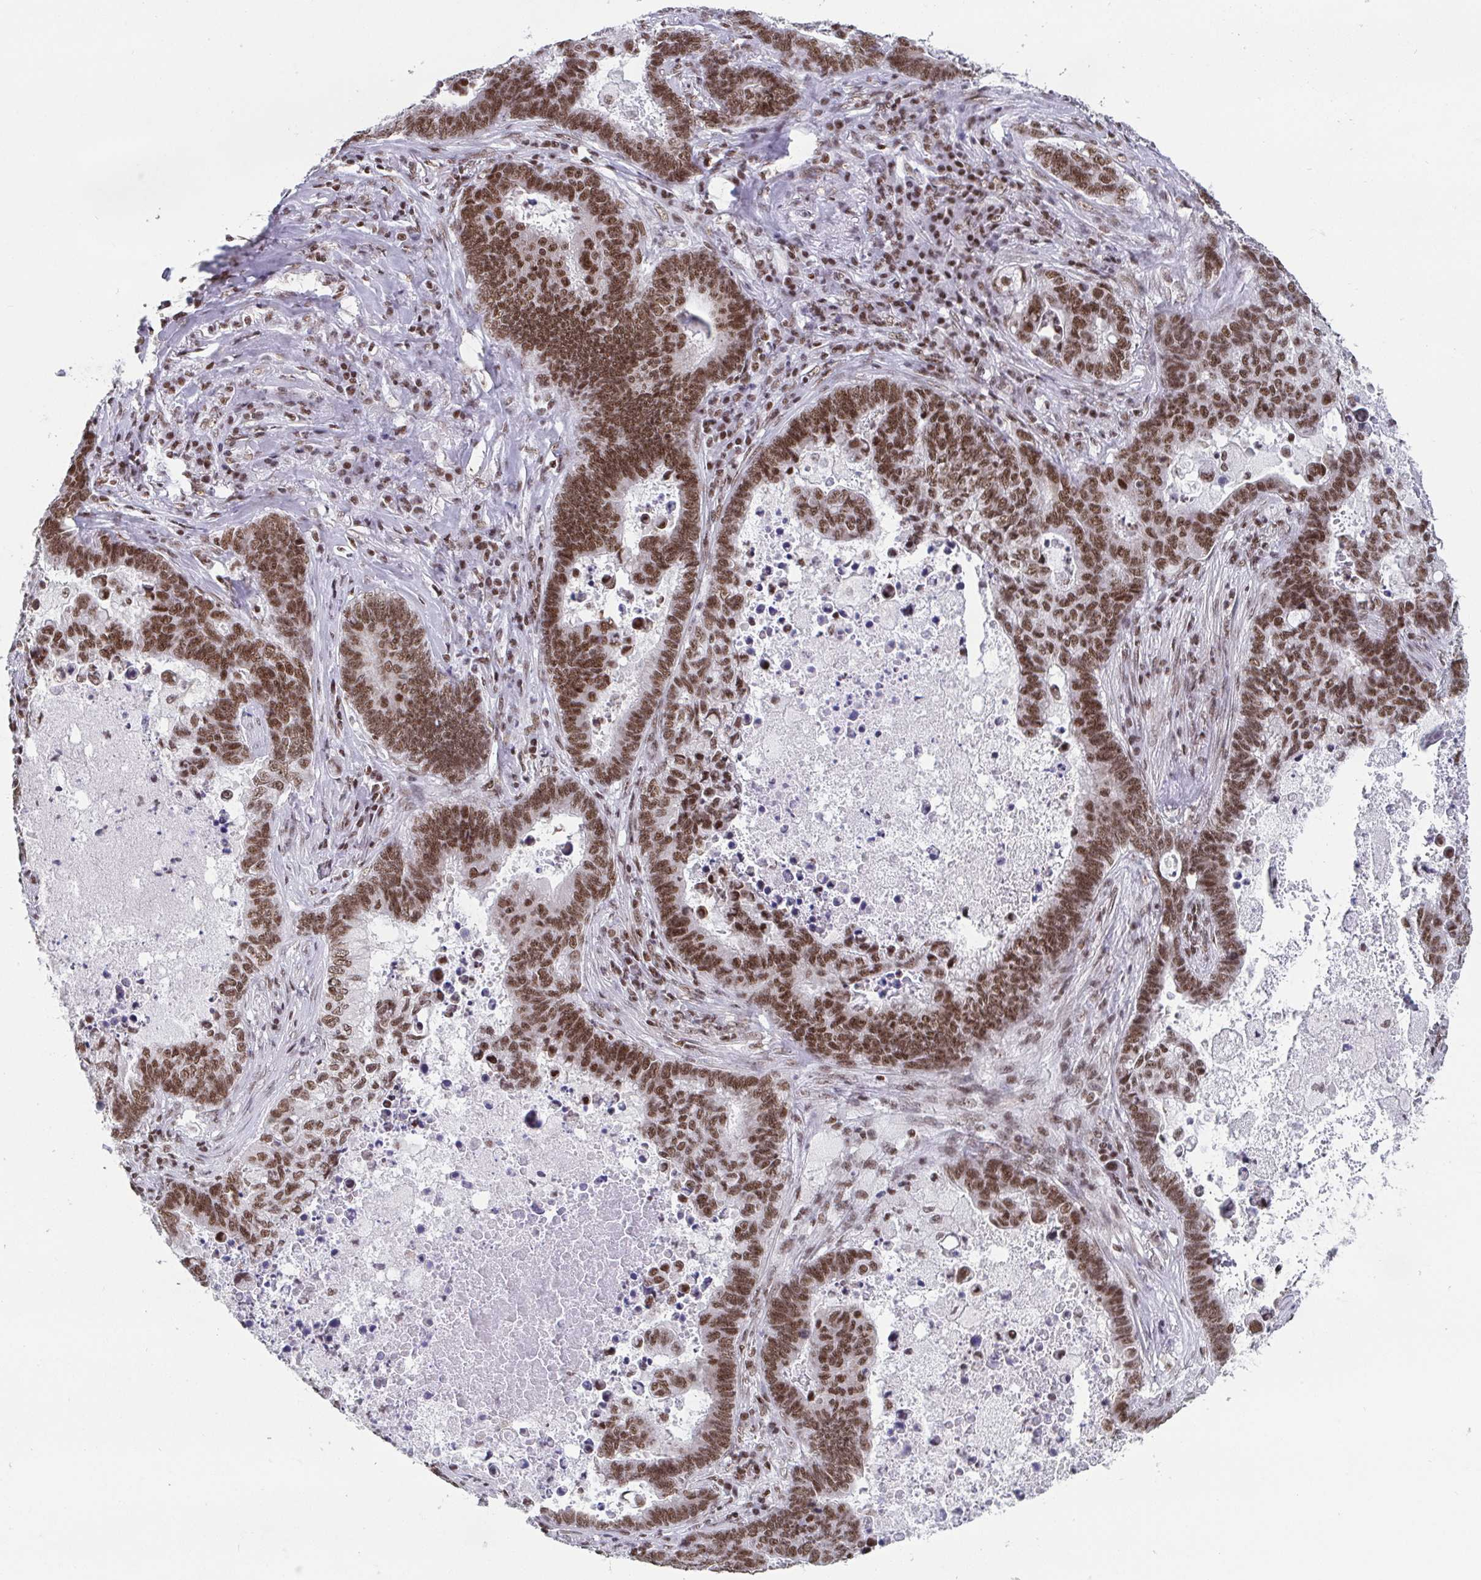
{"staining": {"intensity": "moderate", "quantity": ">75%", "location": "nuclear"}, "tissue": "lung cancer", "cell_type": "Tumor cells", "image_type": "cancer", "snomed": [{"axis": "morphology", "description": "Aneuploidy"}, {"axis": "morphology", "description": "Adenocarcinoma, NOS"}, {"axis": "morphology", "description": "Adenocarcinoma primary or metastatic"}, {"axis": "topography", "description": "Lung"}], "caption": "Immunohistochemical staining of adenocarcinoma primary or metastatic (lung) shows medium levels of moderate nuclear positivity in approximately >75% of tumor cells.", "gene": "CTCF", "patient": {"sex": "female", "age": 75}}